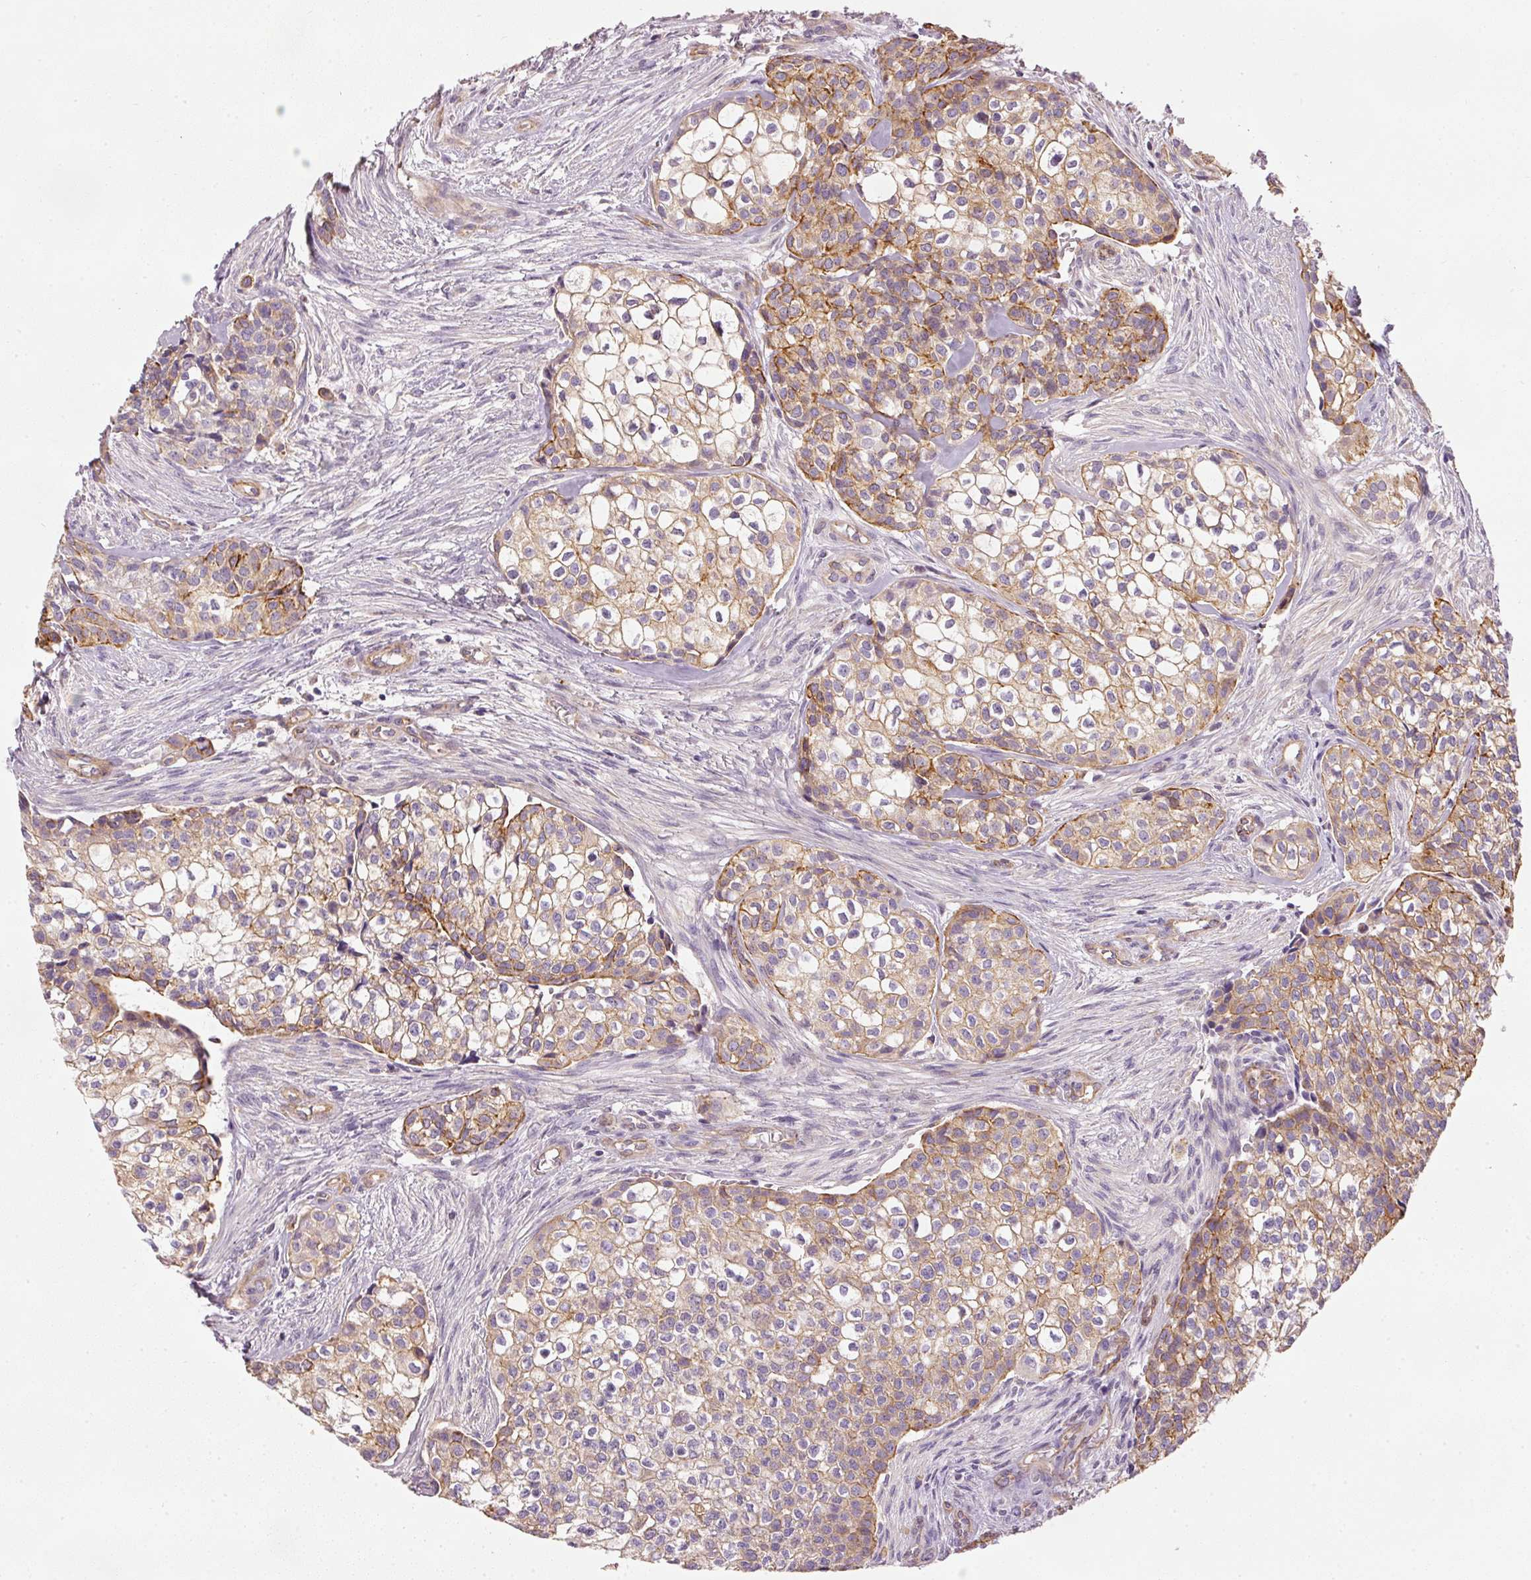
{"staining": {"intensity": "moderate", "quantity": ">75%", "location": "cytoplasmic/membranous"}, "tissue": "head and neck cancer", "cell_type": "Tumor cells", "image_type": "cancer", "snomed": [{"axis": "morphology", "description": "Adenocarcinoma, NOS"}, {"axis": "topography", "description": "Head-Neck"}], "caption": "The image demonstrates immunohistochemical staining of head and neck adenocarcinoma. There is moderate cytoplasmic/membranous staining is identified in approximately >75% of tumor cells. Using DAB (brown) and hematoxylin (blue) stains, captured at high magnification using brightfield microscopy.", "gene": "OSR2", "patient": {"sex": "male", "age": 81}}